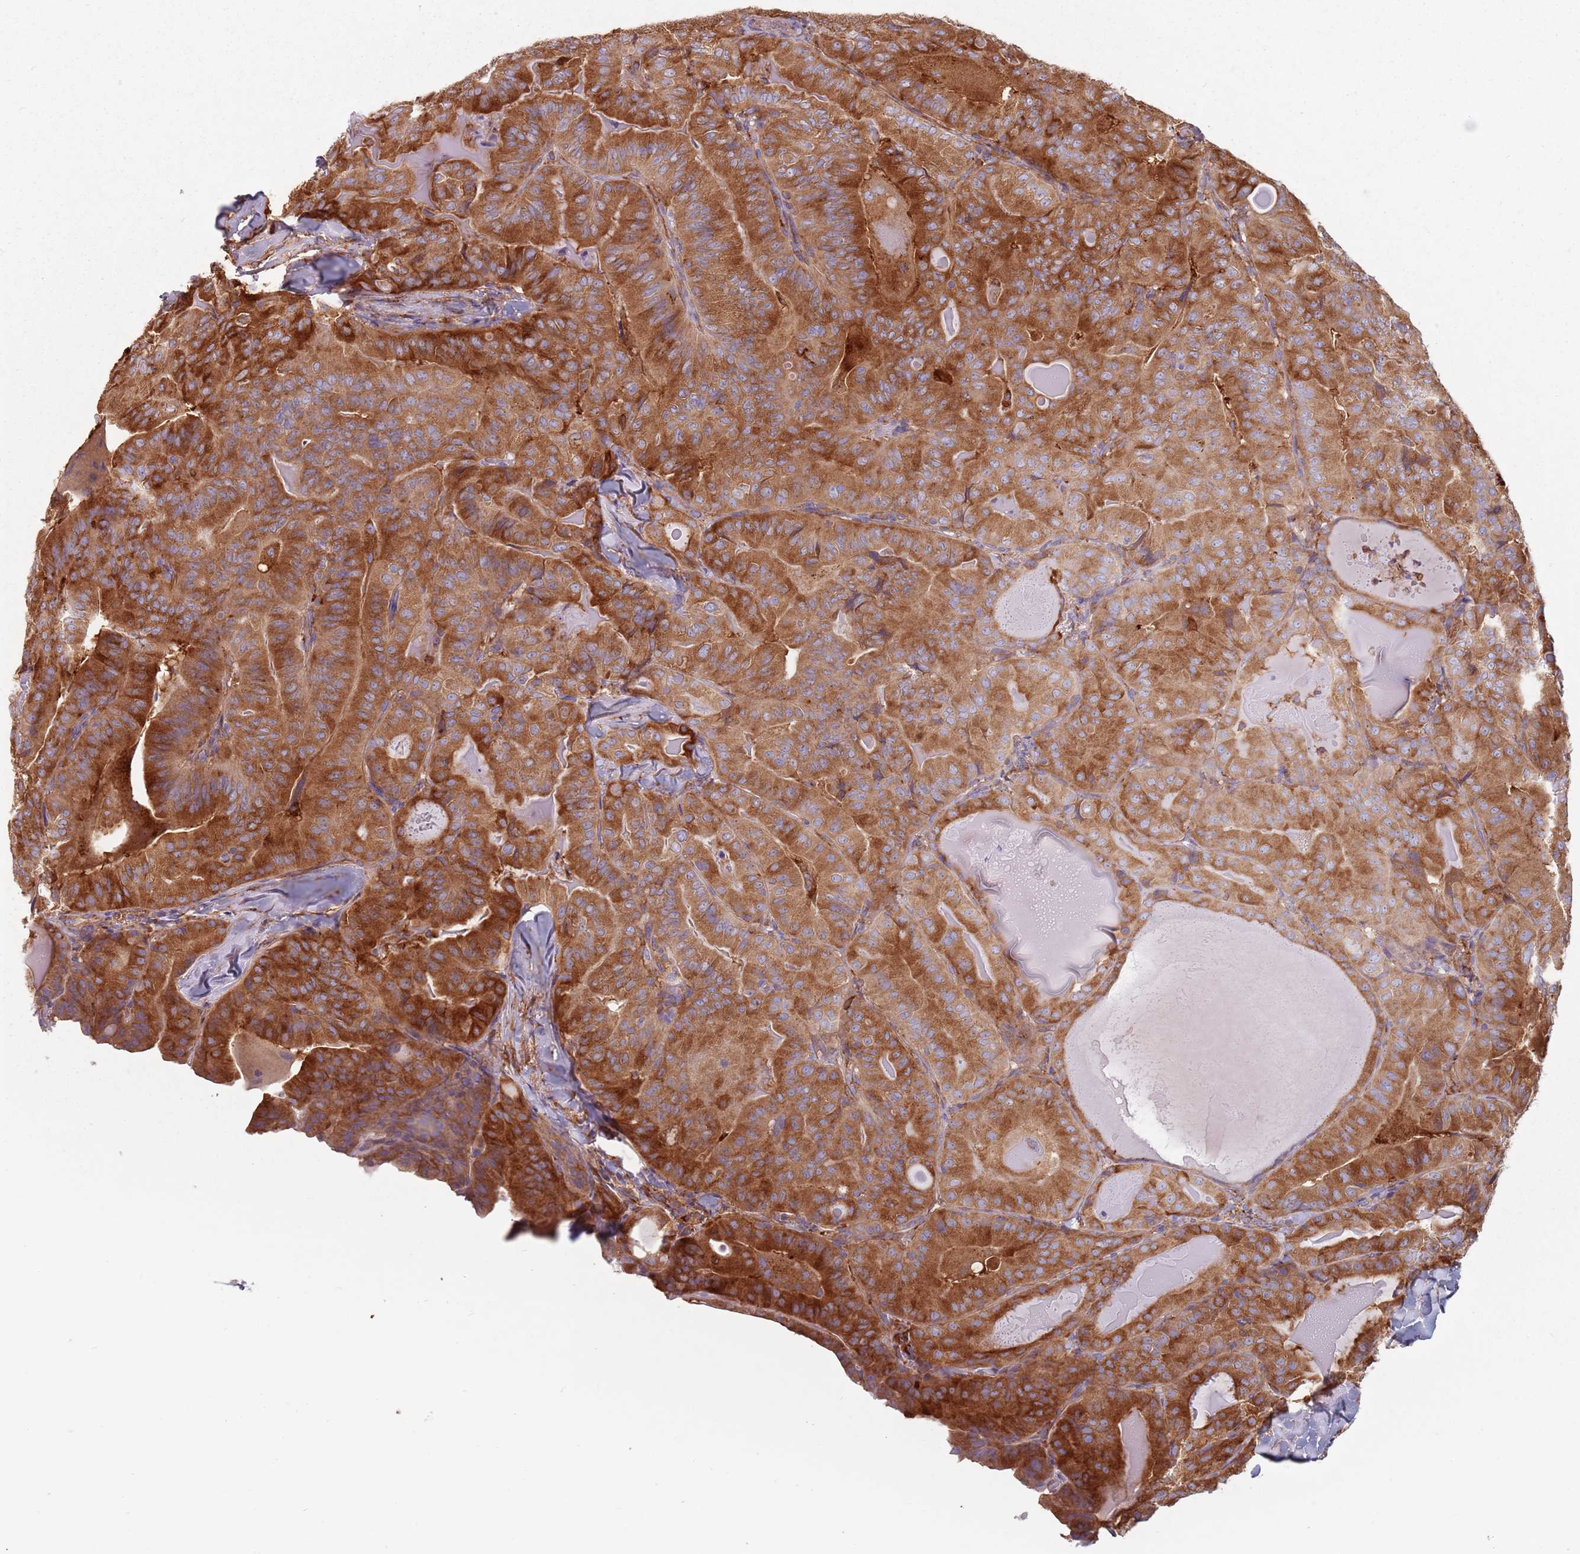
{"staining": {"intensity": "strong", "quantity": ">75%", "location": "cytoplasmic/membranous"}, "tissue": "thyroid cancer", "cell_type": "Tumor cells", "image_type": "cancer", "snomed": [{"axis": "morphology", "description": "Papillary adenocarcinoma, NOS"}, {"axis": "topography", "description": "Thyroid gland"}], "caption": "High-magnification brightfield microscopy of thyroid cancer (papillary adenocarcinoma) stained with DAB (brown) and counterstained with hematoxylin (blue). tumor cells exhibit strong cytoplasmic/membranous expression is appreciated in about>75% of cells.", "gene": "TPD52L2", "patient": {"sex": "female", "age": 68}}